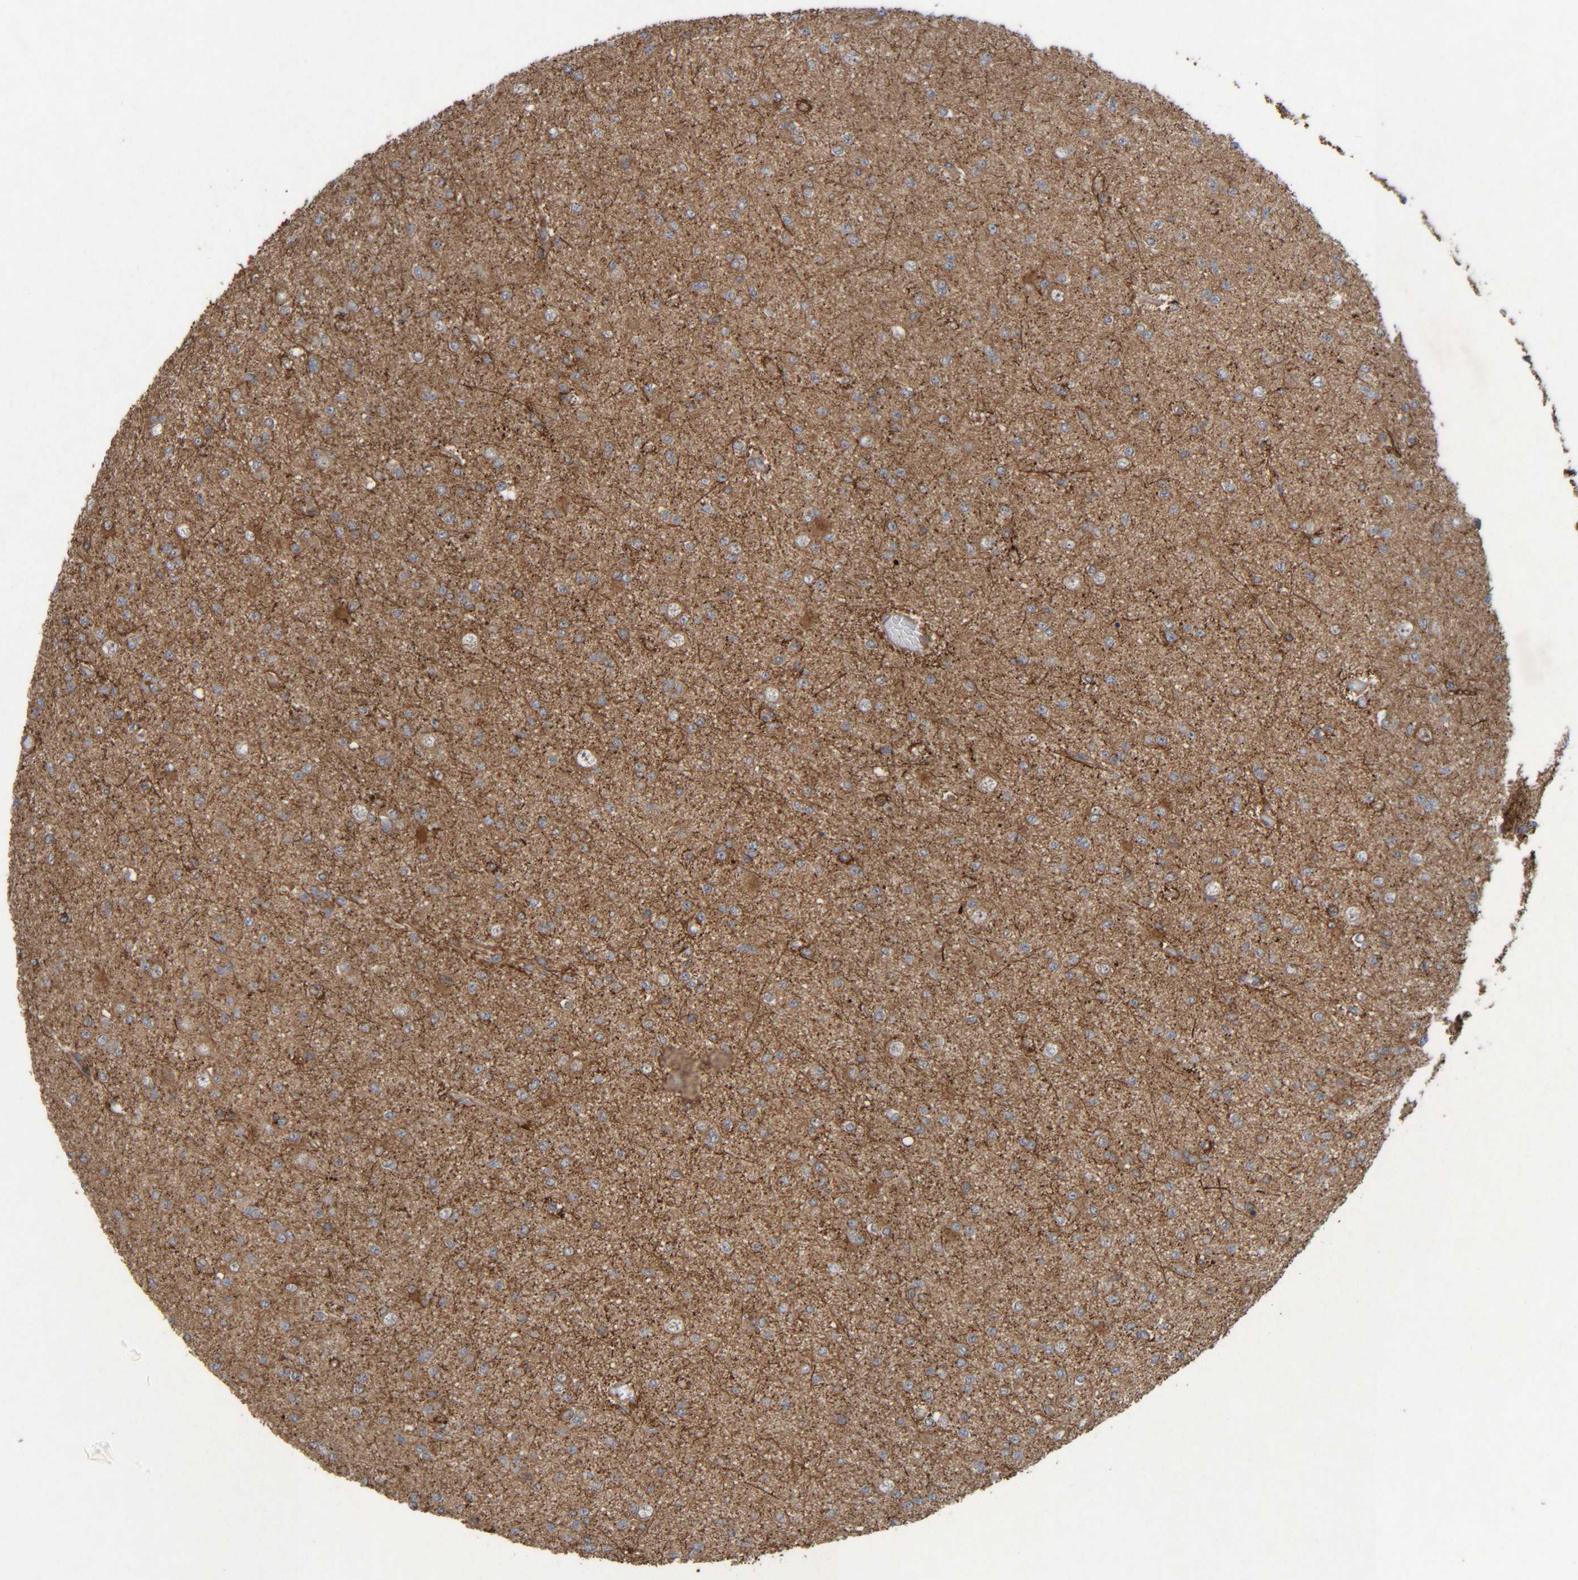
{"staining": {"intensity": "moderate", "quantity": ">75%", "location": "cytoplasmic/membranous"}, "tissue": "glioma", "cell_type": "Tumor cells", "image_type": "cancer", "snomed": [{"axis": "morphology", "description": "Glioma, malignant, Low grade"}, {"axis": "topography", "description": "Brain"}], "caption": "High-magnification brightfield microscopy of low-grade glioma (malignant) stained with DAB (3,3'-diaminobenzidine) (brown) and counterstained with hematoxylin (blue). tumor cells exhibit moderate cytoplasmic/membranous positivity is identified in approximately>75% of cells.", "gene": "CCDC57", "patient": {"sex": "female", "age": 22}}